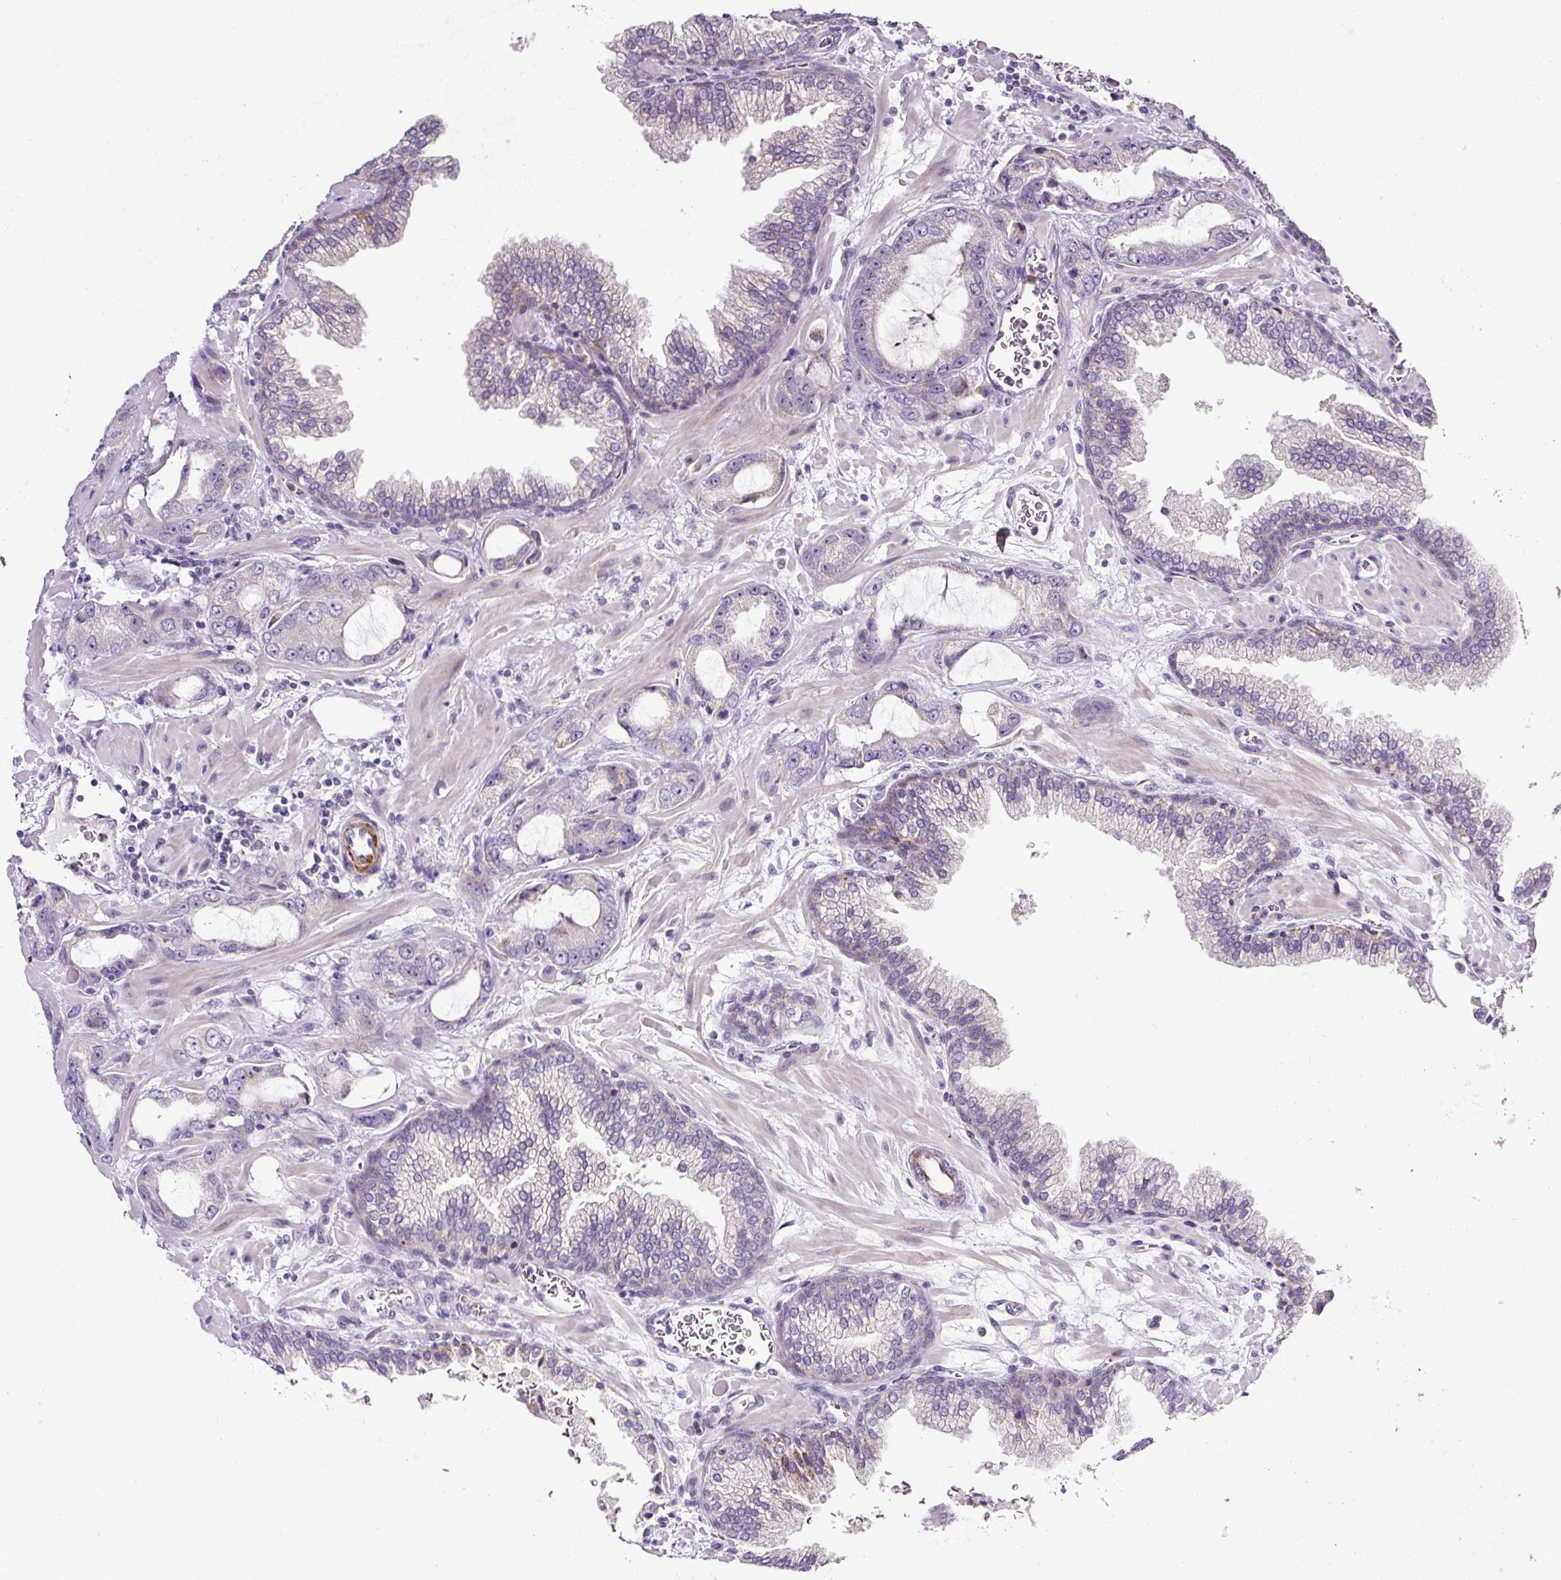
{"staining": {"intensity": "negative", "quantity": "none", "location": "none"}, "tissue": "prostate cancer", "cell_type": "Tumor cells", "image_type": "cancer", "snomed": [{"axis": "morphology", "description": "Adenocarcinoma, High grade"}, {"axis": "topography", "description": "Prostate"}], "caption": "High magnification brightfield microscopy of prostate cancer (adenocarcinoma (high-grade)) stained with DAB (3,3'-diaminobenzidine) (brown) and counterstained with hematoxylin (blue): tumor cells show no significant expression. The staining is performed using DAB (3,3'-diaminobenzidine) brown chromogen with nuclei counter-stained in using hematoxylin.", "gene": "HPS4", "patient": {"sex": "male", "age": 68}}